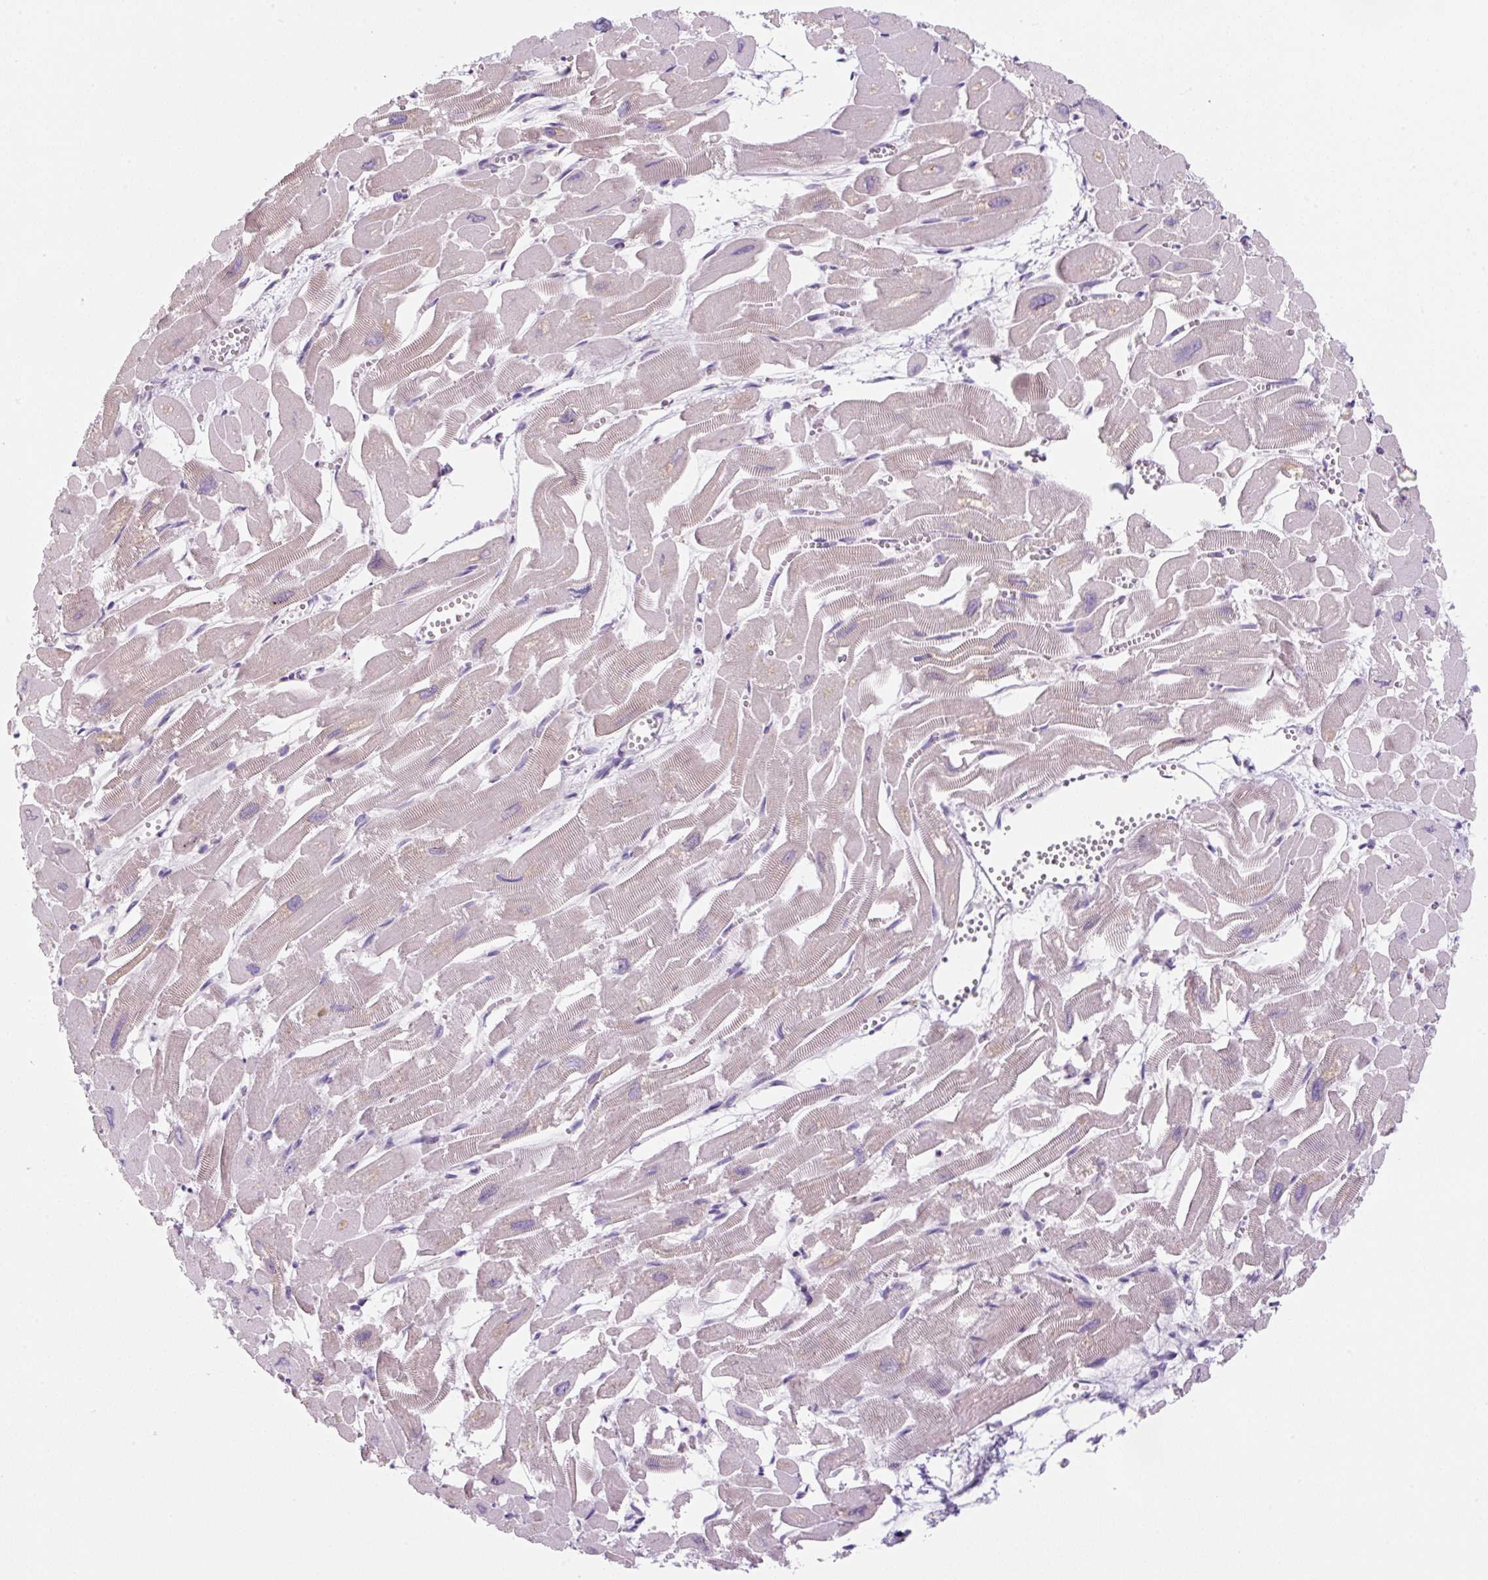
{"staining": {"intensity": "negative", "quantity": "none", "location": "none"}, "tissue": "heart muscle", "cell_type": "Cardiomyocytes", "image_type": "normal", "snomed": [{"axis": "morphology", "description": "Normal tissue, NOS"}, {"axis": "topography", "description": "Heart"}], "caption": "This is an IHC photomicrograph of normal human heart muscle. There is no positivity in cardiomyocytes.", "gene": "FZD5", "patient": {"sex": "male", "age": 54}}